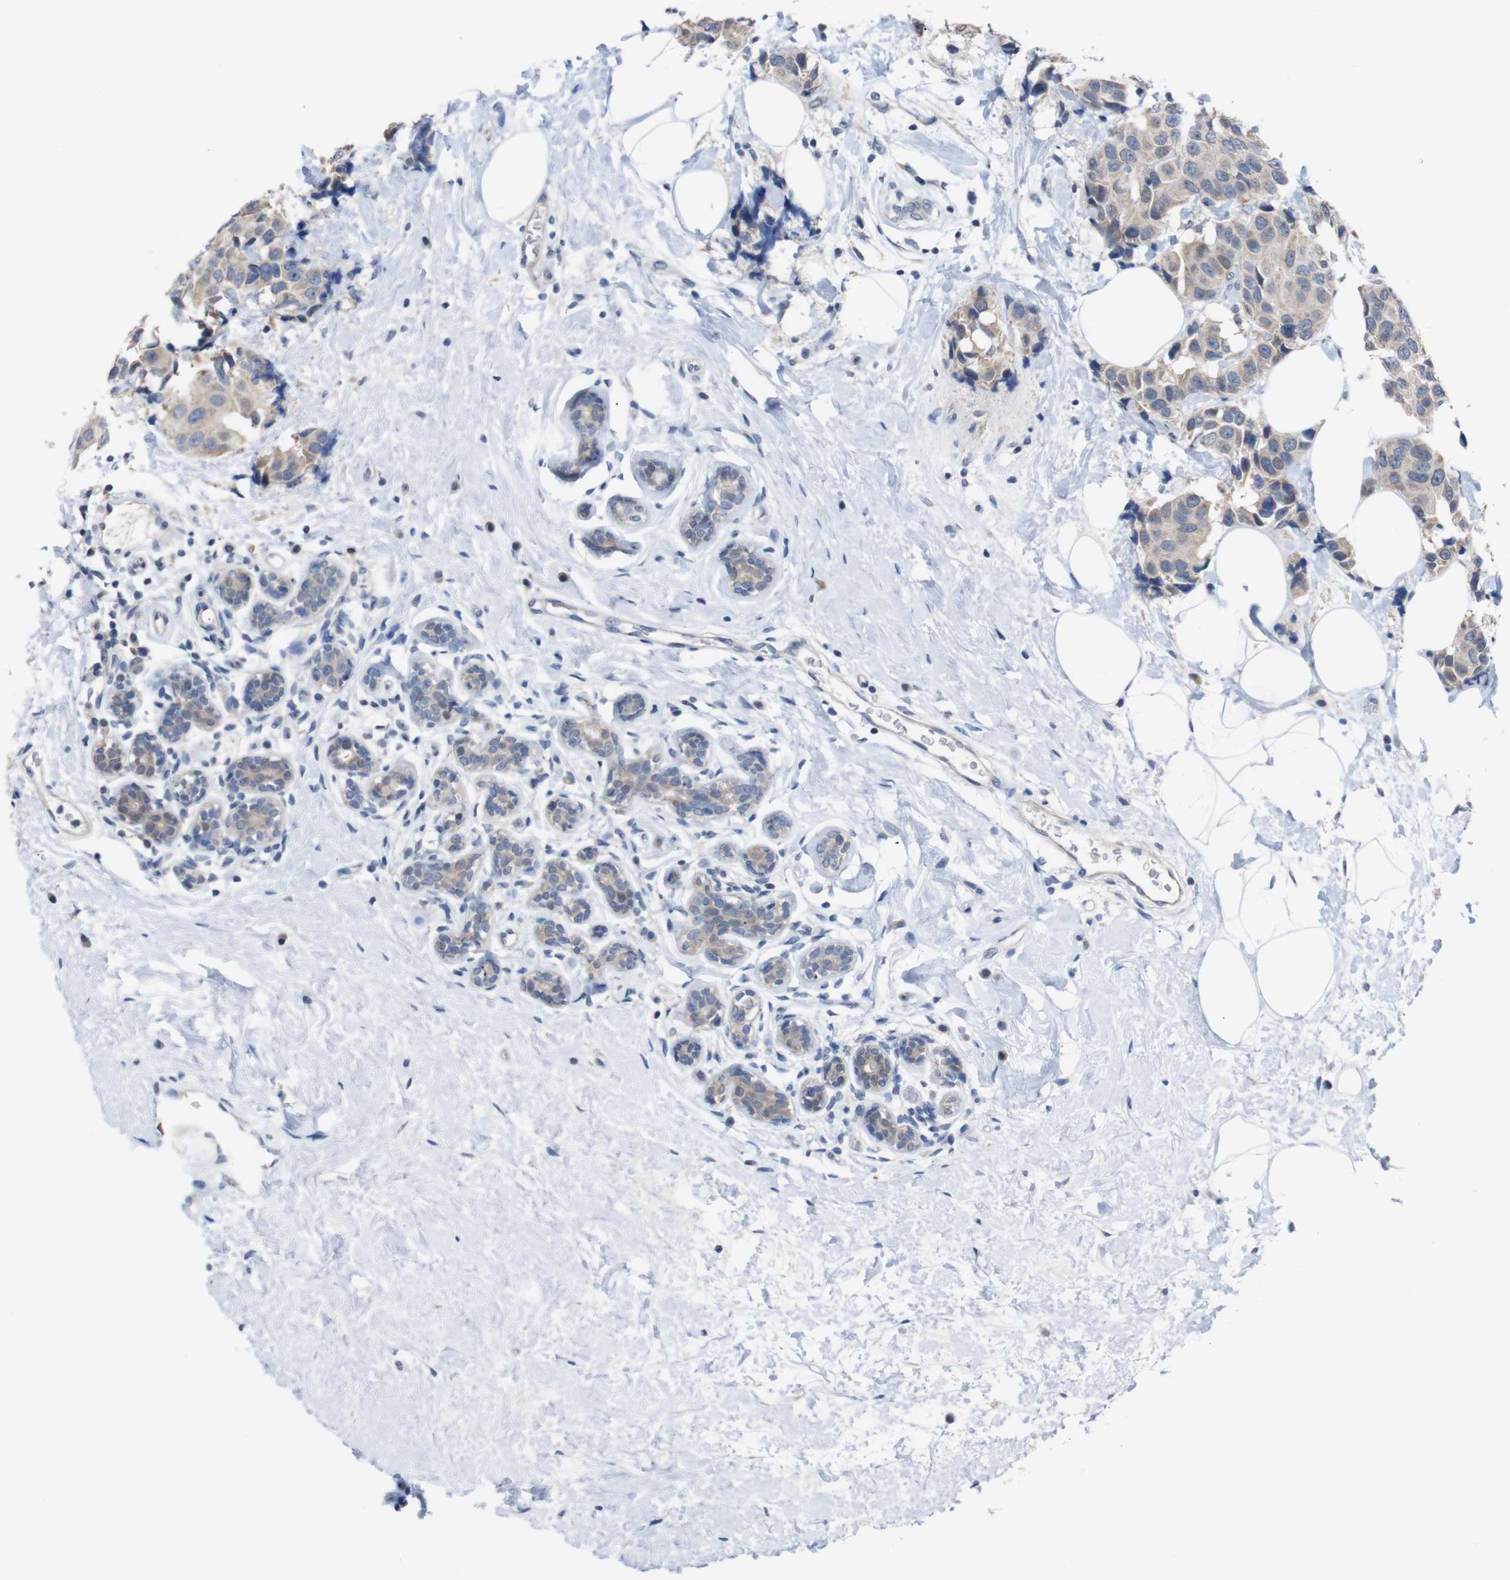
{"staining": {"intensity": "weak", "quantity": ">75%", "location": "cytoplasmic/membranous"}, "tissue": "breast cancer", "cell_type": "Tumor cells", "image_type": "cancer", "snomed": [{"axis": "morphology", "description": "Normal tissue, NOS"}, {"axis": "morphology", "description": "Duct carcinoma"}, {"axis": "topography", "description": "Breast"}], "caption": "A micrograph of breast cancer (intraductal carcinoma) stained for a protein shows weak cytoplasmic/membranous brown staining in tumor cells. The protein is stained brown, and the nuclei are stained in blue (DAB IHC with brightfield microscopy, high magnification).", "gene": "HNF1A", "patient": {"sex": "female", "age": 39}}